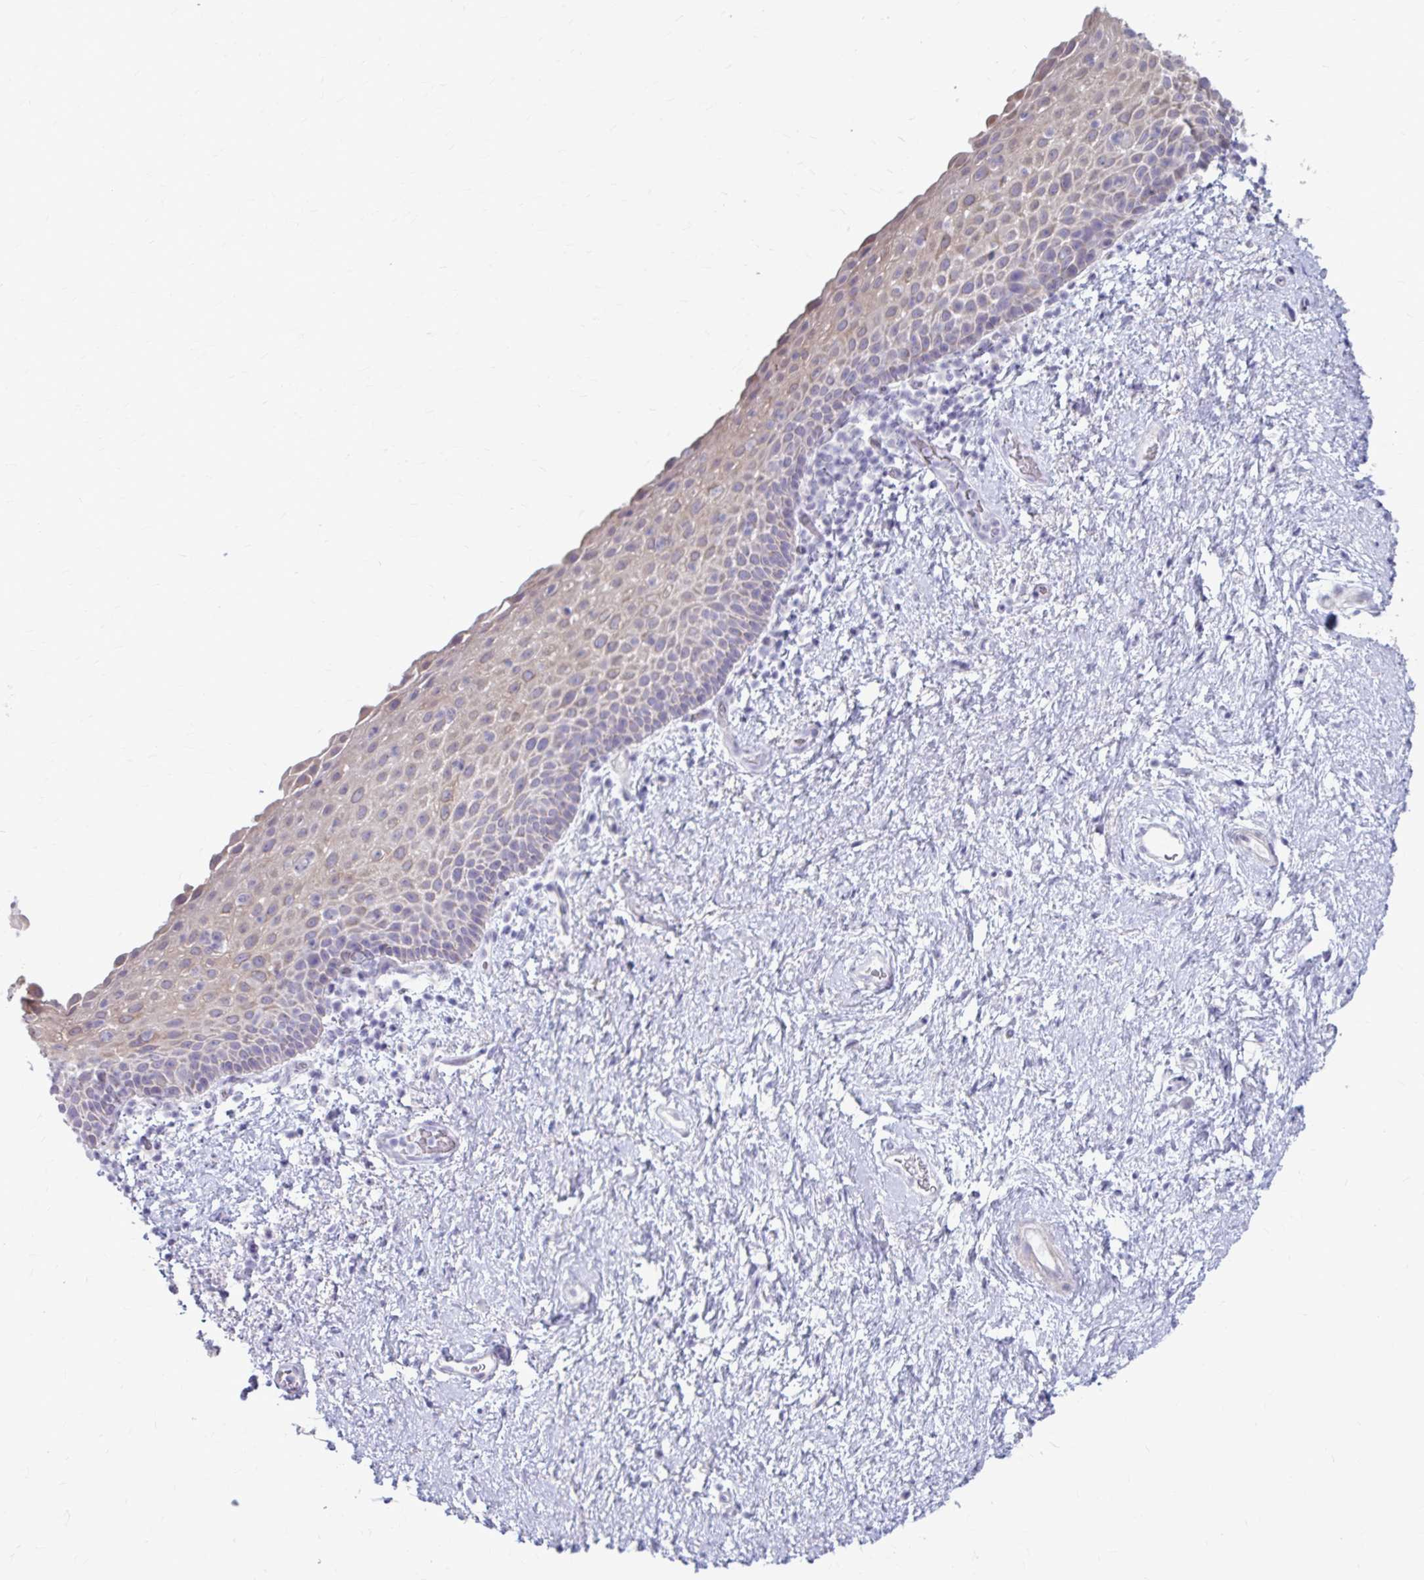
{"staining": {"intensity": "weak", "quantity": "25%-75%", "location": "cytoplasmic/membranous"}, "tissue": "vagina", "cell_type": "Squamous epithelial cells", "image_type": "normal", "snomed": [{"axis": "morphology", "description": "Normal tissue, NOS"}, {"axis": "topography", "description": "Vagina"}], "caption": "A high-resolution image shows immunohistochemistry staining of normal vagina, which demonstrates weak cytoplasmic/membranous positivity in approximately 25%-75% of squamous epithelial cells. (IHC, brightfield microscopy, high magnification).", "gene": "MSMO1", "patient": {"sex": "female", "age": 61}}